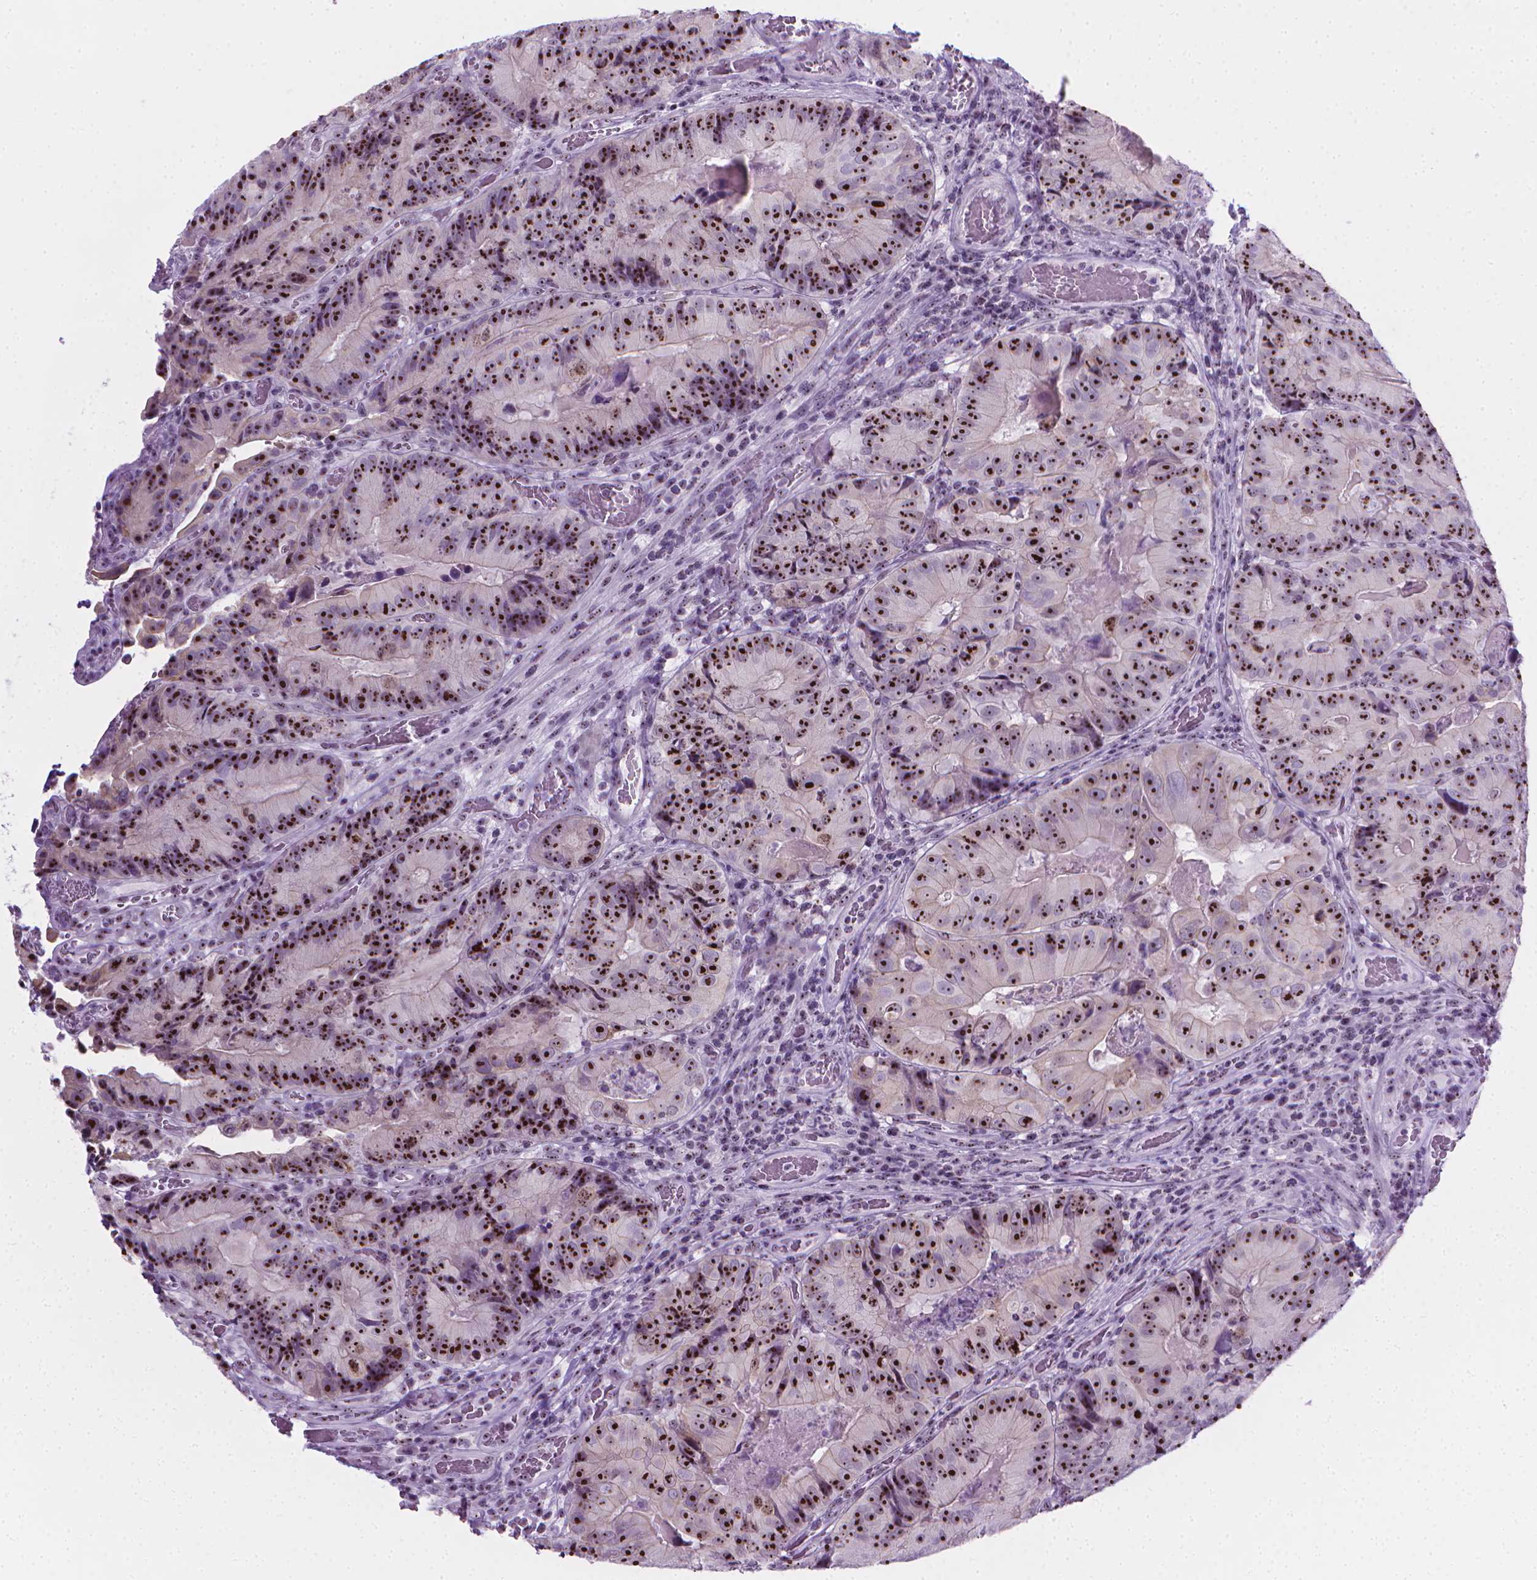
{"staining": {"intensity": "strong", "quantity": ">75%", "location": "nuclear"}, "tissue": "colorectal cancer", "cell_type": "Tumor cells", "image_type": "cancer", "snomed": [{"axis": "morphology", "description": "Adenocarcinoma, NOS"}, {"axis": "topography", "description": "Colon"}], "caption": "This histopathology image shows immunohistochemistry staining of human colorectal cancer (adenocarcinoma), with high strong nuclear staining in approximately >75% of tumor cells.", "gene": "NOL7", "patient": {"sex": "female", "age": 86}}